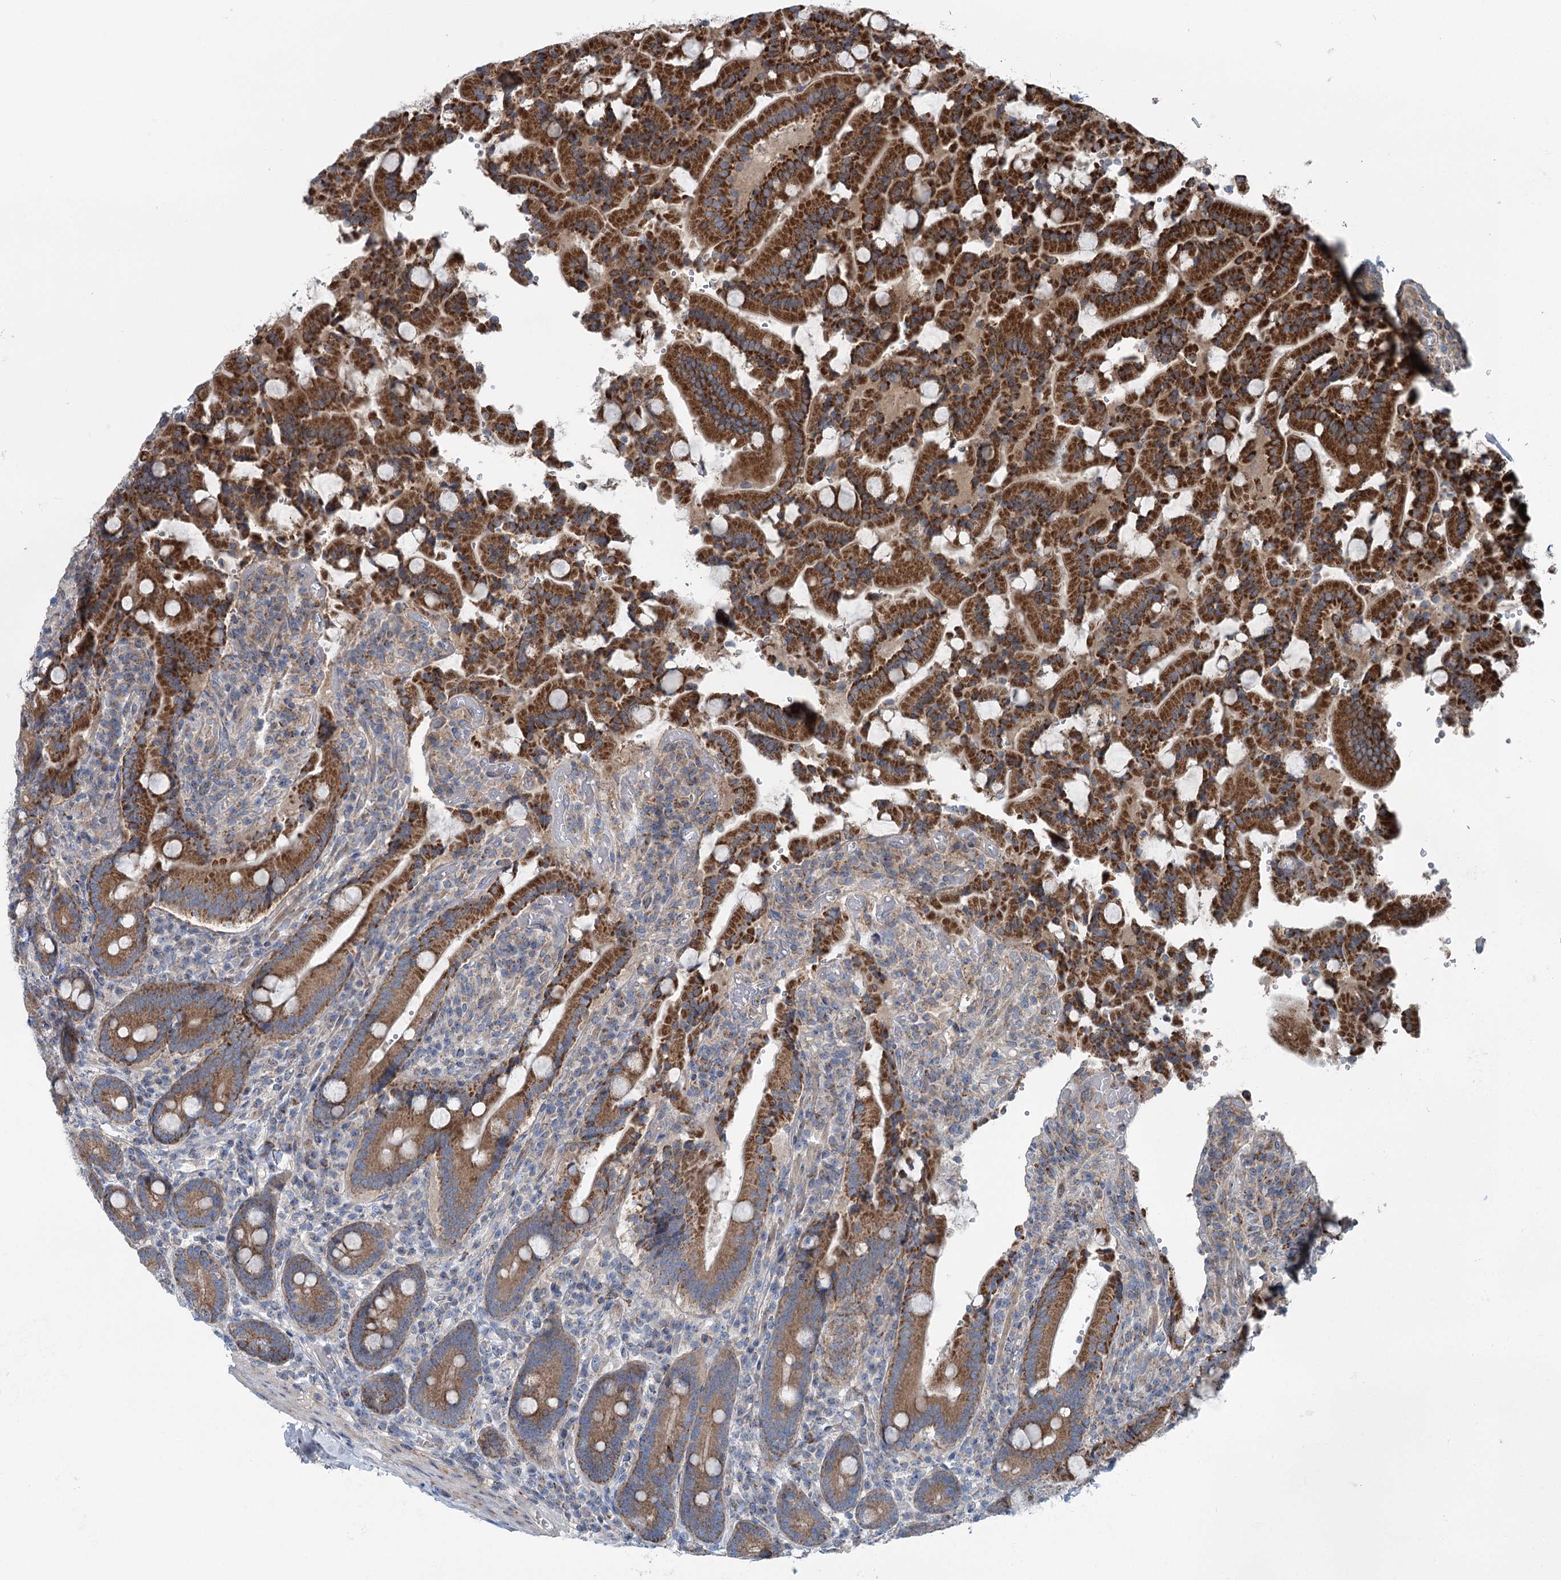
{"staining": {"intensity": "strong", "quantity": ">75%", "location": "cytoplasmic/membranous"}, "tissue": "duodenum", "cell_type": "Glandular cells", "image_type": "normal", "snomed": [{"axis": "morphology", "description": "Normal tissue, NOS"}, {"axis": "topography", "description": "Duodenum"}], "caption": "Immunohistochemistry (DAB (3,3'-diaminobenzidine)) staining of normal duodenum displays strong cytoplasmic/membranous protein positivity in about >75% of glandular cells. The staining is performed using DAB brown chromogen to label protein expression. The nuclei are counter-stained blue using hematoxylin.", "gene": "MARK2", "patient": {"sex": "female", "age": 62}}